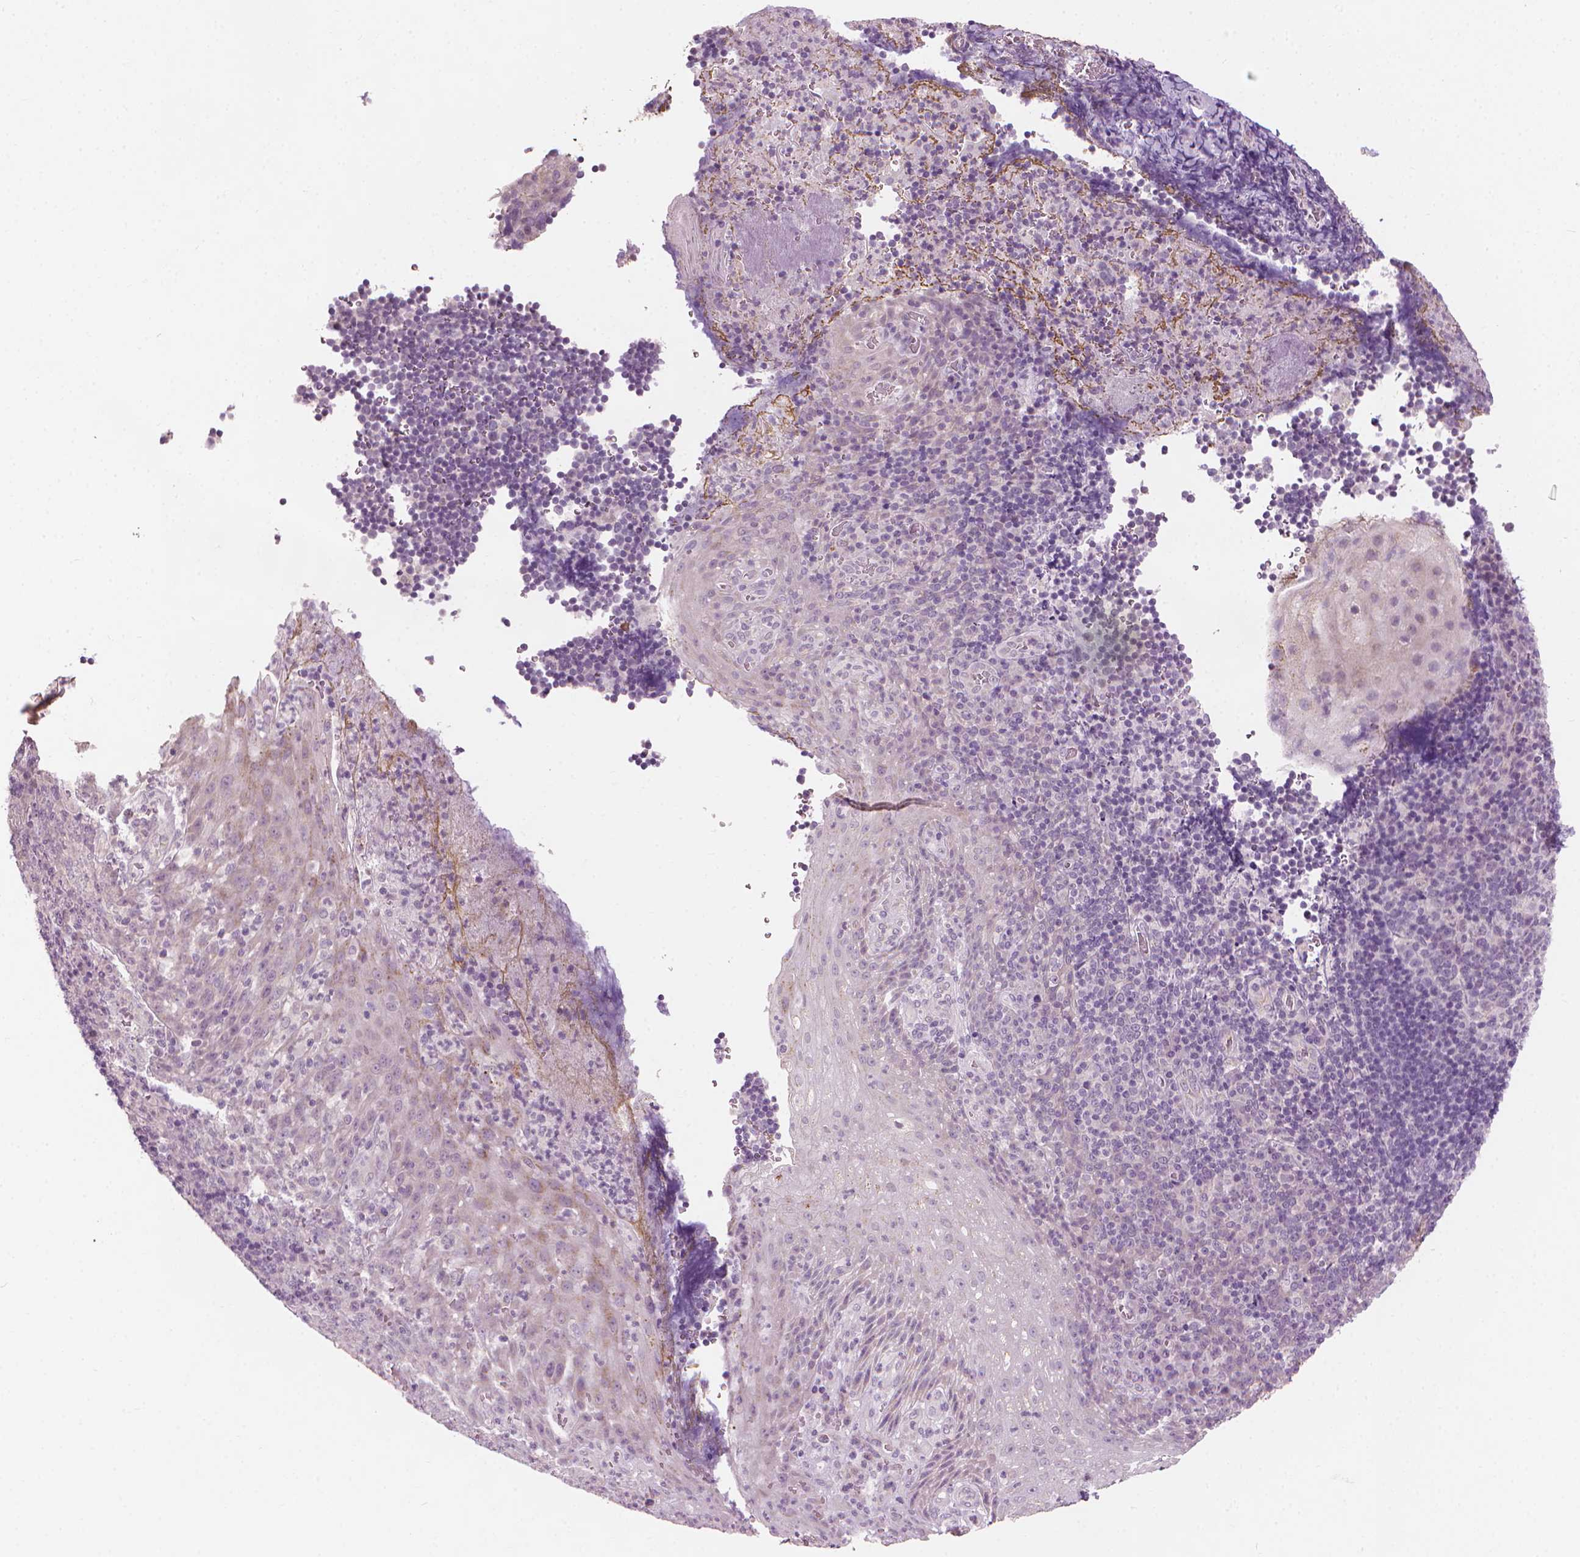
{"staining": {"intensity": "negative", "quantity": "none", "location": "none"}, "tissue": "tonsil", "cell_type": "Germinal center cells", "image_type": "normal", "snomed": [{"axis": "morphology", "description": "Normal tissue, NOS"}, {"axis": "topography", "description": "Tonsil"}], "caption": "This is an IHC photomicrograph of unremarkable tonsil. There is no staining in germinal center cells.", "gene": "CFAP126", "patient": {"sex": "male", "age": 17}}